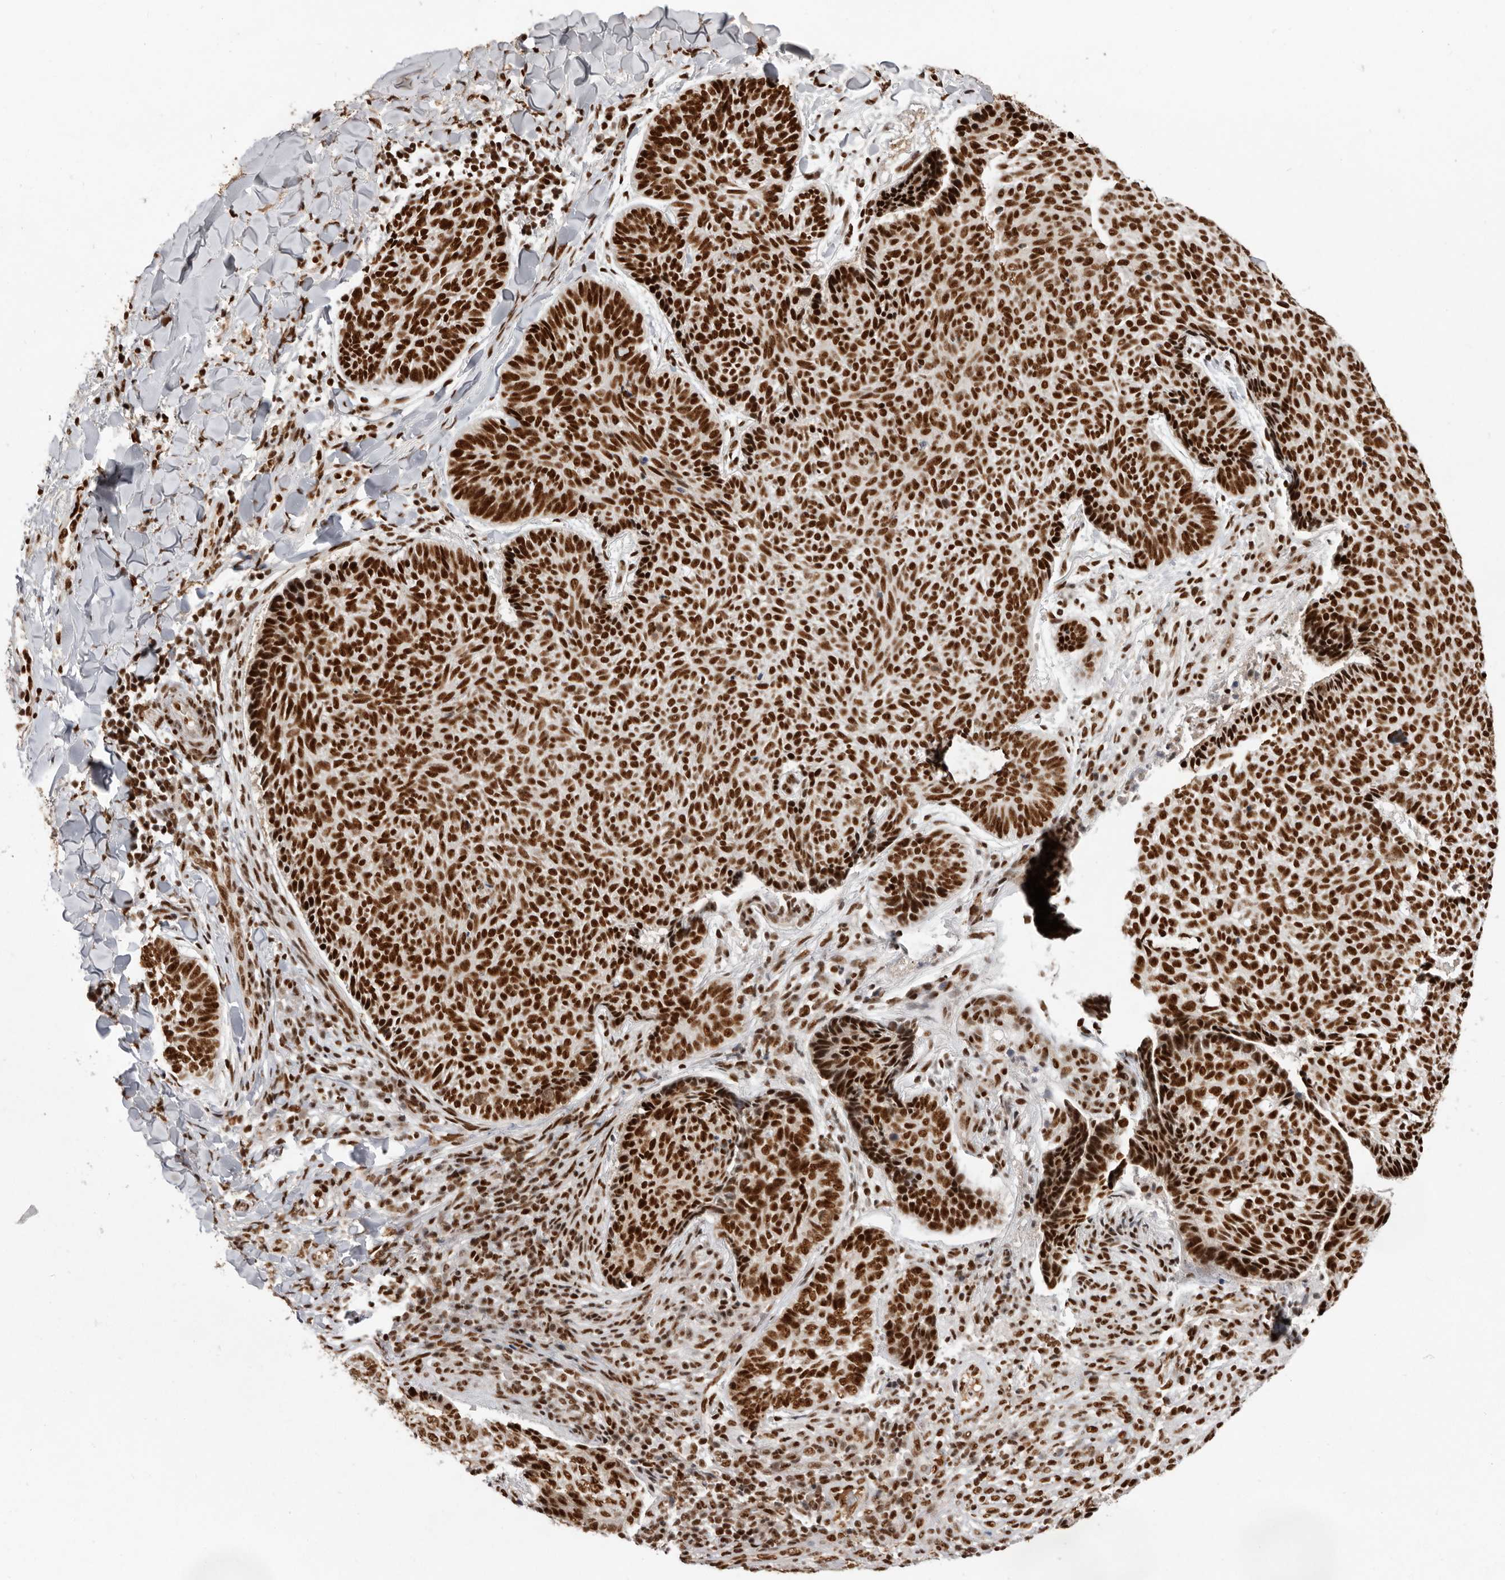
{"staining": {"intensity": "strong", "quantity": ">75%", "location": "nuclear"}, "tissue": "skin cancer", "cell_type": "Tumor cells", "image_type": "cancer", "snomed": [{"axis": "morphology", "description": "Normal tissue, NOS"}, {"axis": "morphology", "description": "Basal cell carcinoma"}, {"axis": "topography", "description": "Skin"}], "caption": "Immunohistochemical staining of skin cancer demonstrates strong nuclear protein expression in about >75% of tumor cells. Immunohistochemistry stains the protein in brown and the nuclei are stained blue.", "gene": "CHTOP", "patient": {"sex": "male", "age": 50}}